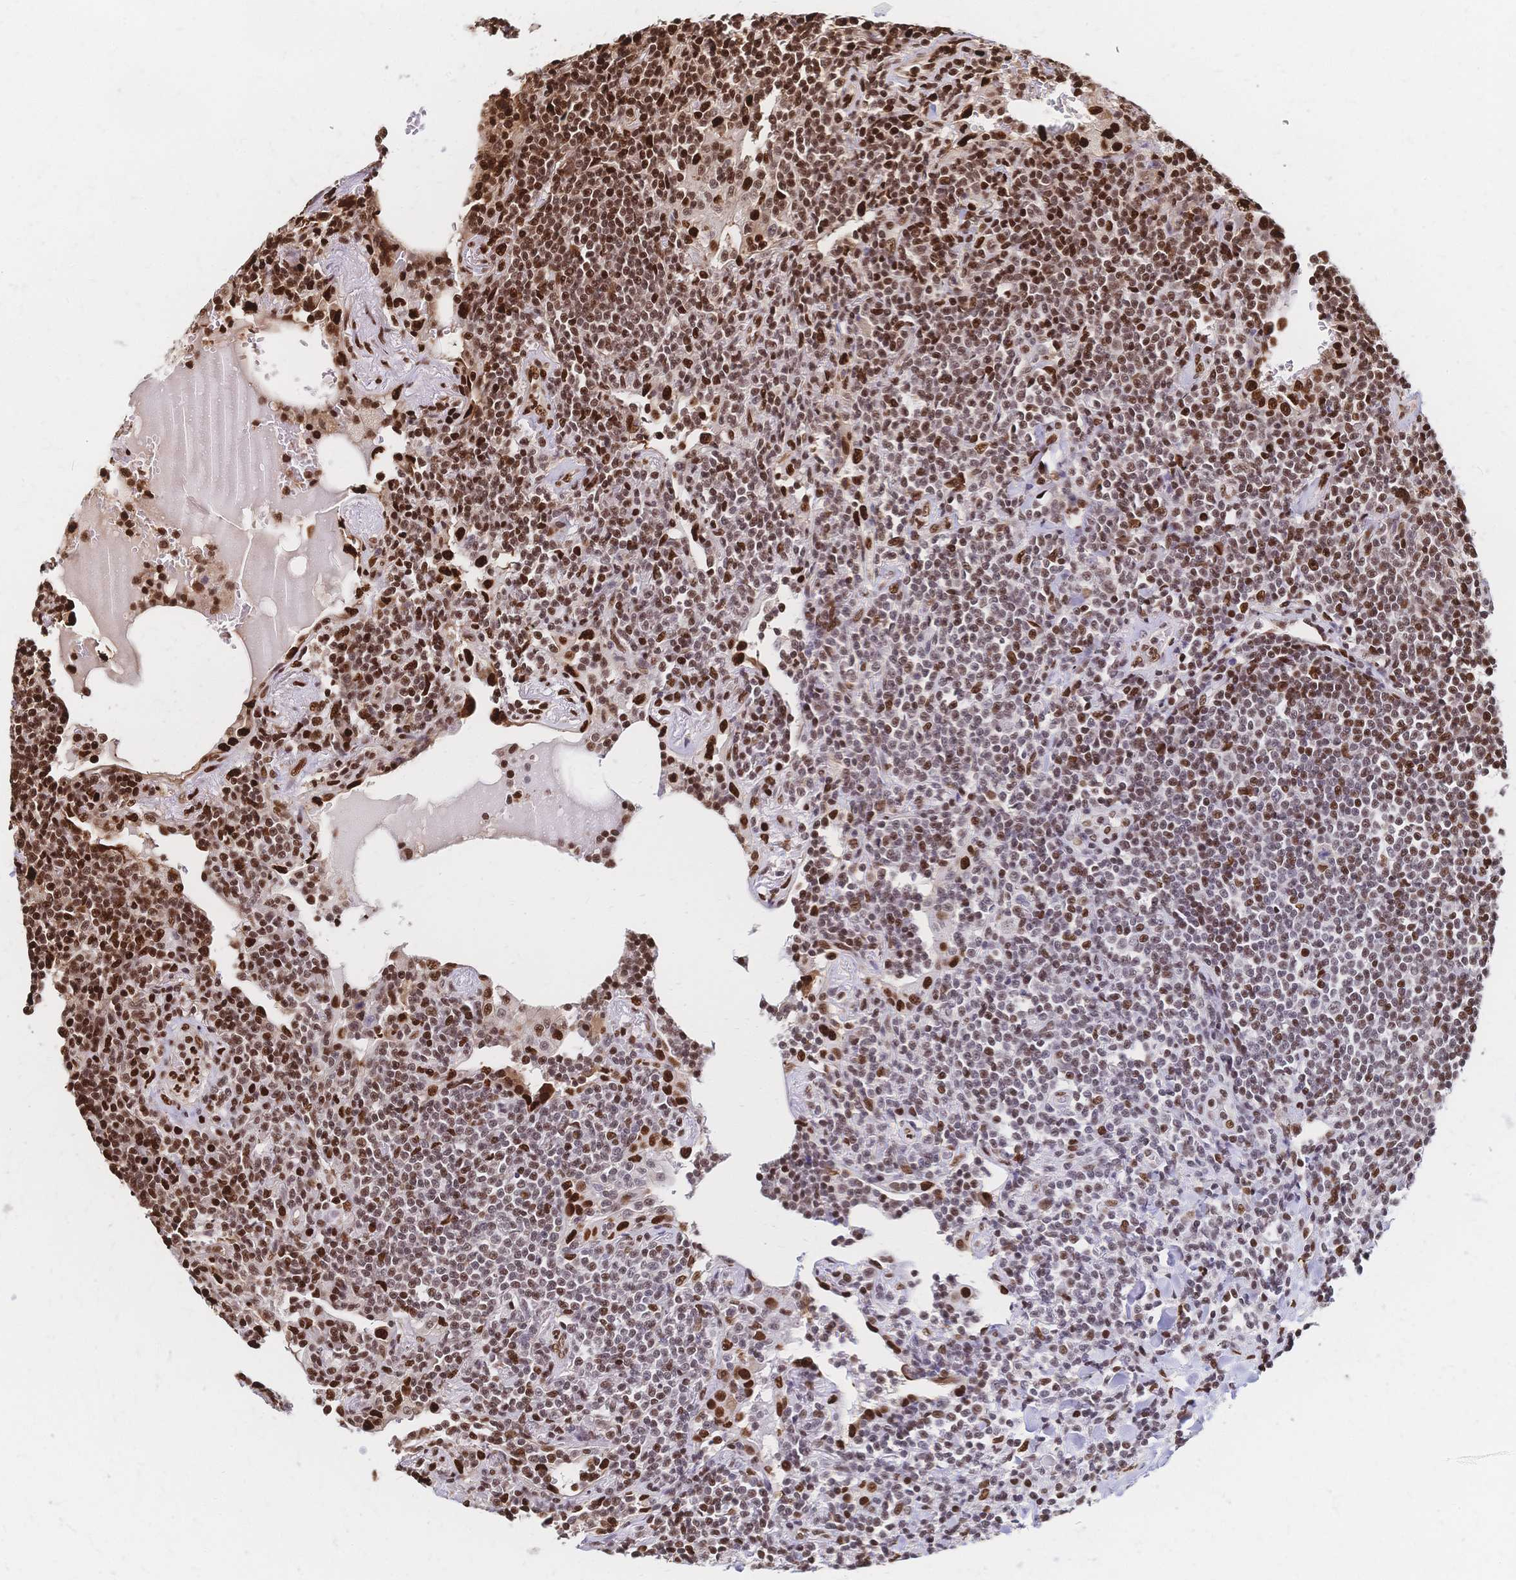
{"staining": {"intensity": "moderate", "quantity": "25%-75%", "location": "nuclear"}, "tissue": "lymphoma", "cell_type": "Tumor cells", "image_type": "cancer", "snomed": [{"axis": "morphology", "description": "Malignant lymphoma, non-Hodgkin's type, Low grade"}, {"axis": "topography", "description": "Lung"}], "caption": "IHC of malignant lymphoma, non-Hodgkin's type (low-grade) demonstrates medium levels of moderate nuclear staining in about 25%-75% of tumor cells. (DAB (3,3'-diaminobenzidine) = brown stain, brightfield microscopy at high magnification).", "gene": "HDGF", "patient": {"sex": "female", "age": 71}}